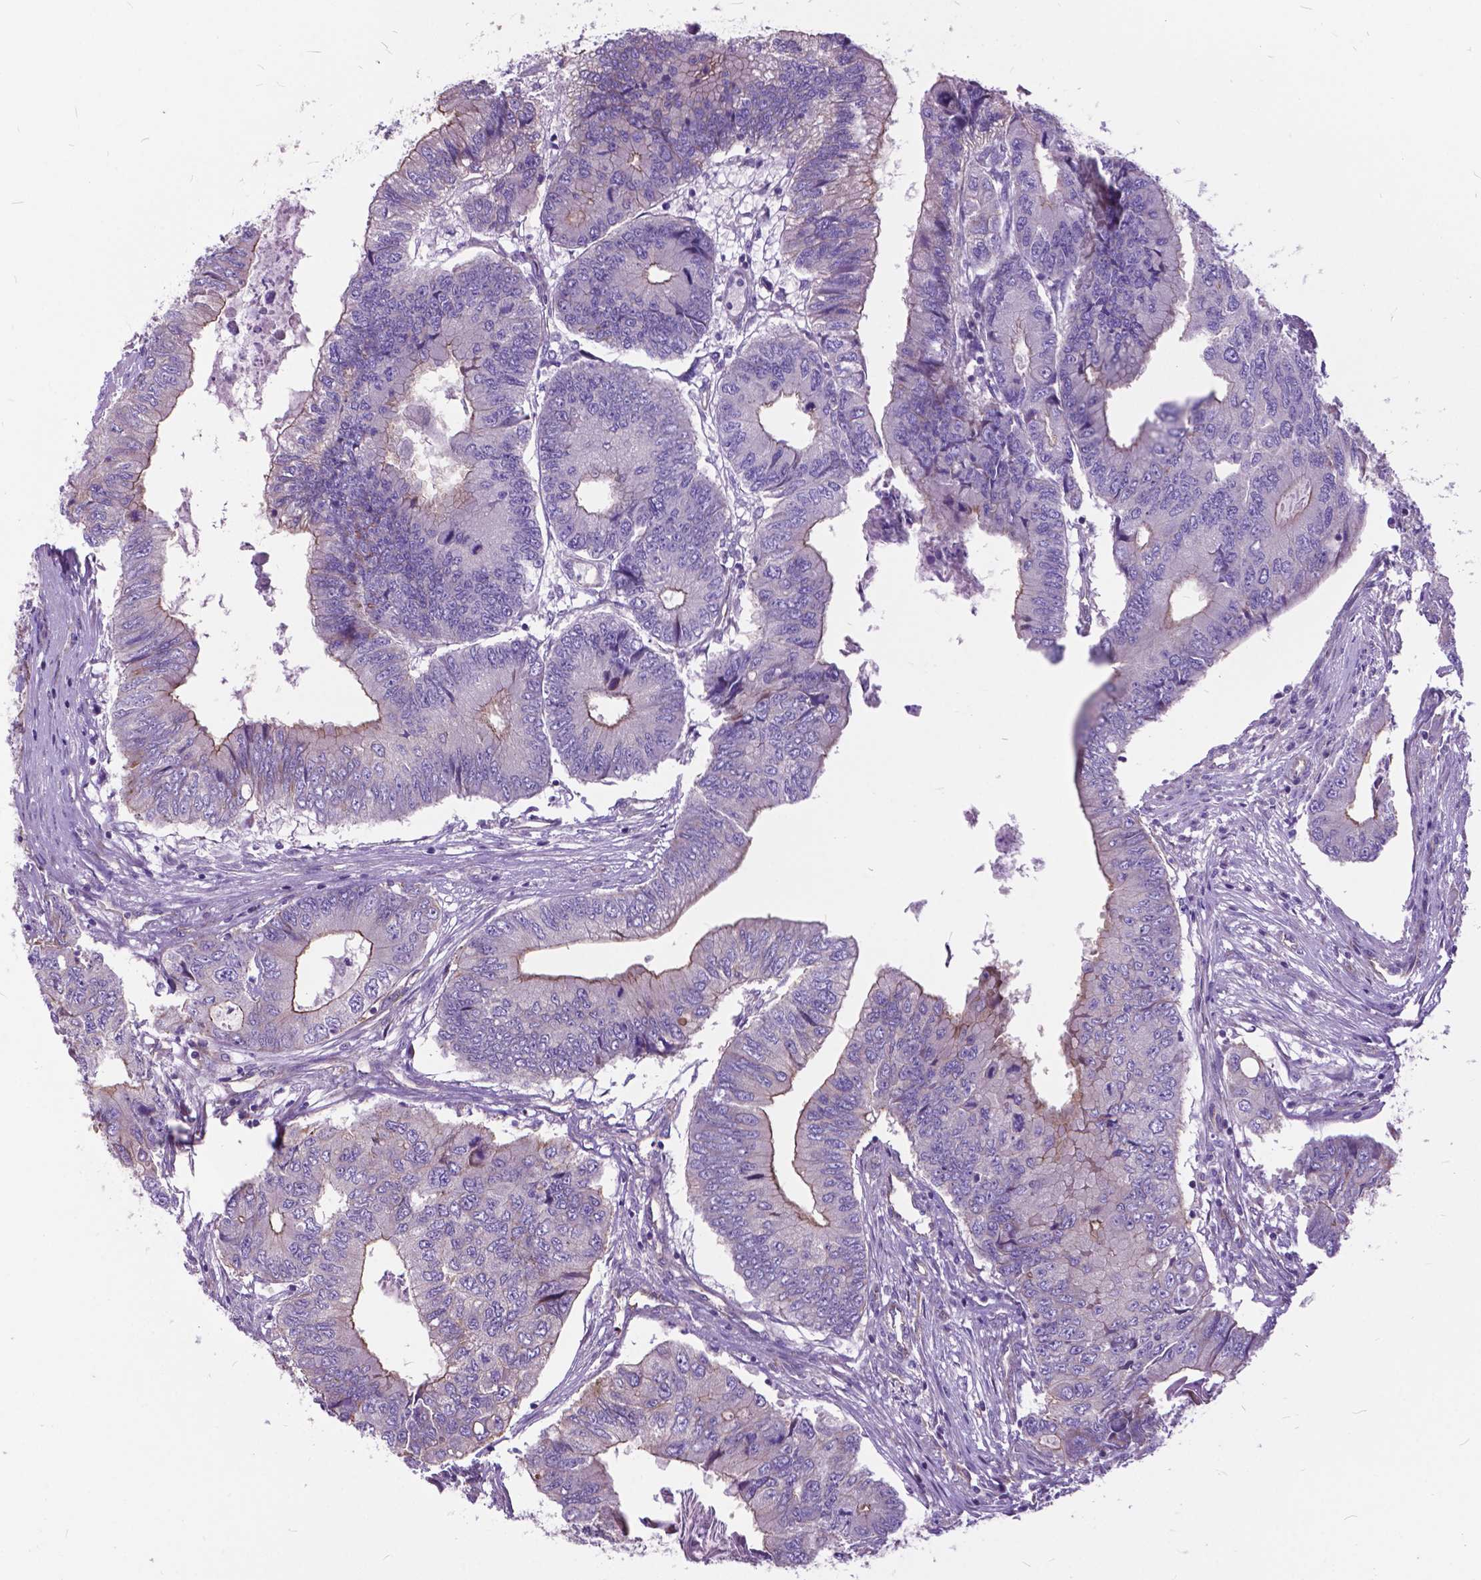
{"staining": {"intensity": "moderate", "quantity": "<25%", "location": "cytoplasmic/membranous"}, "tissue": "colorectal cancer", "cell_type": "Tumor cells", "image_type": "cancer", "snomed": [{"axis": "morphology", "description": "Adenocarcinoma, NOS"}, {"axis": "topography", "description": "Colon"}], "caption": "Immunohistochemistry image of colorectal cancer stained for a protein (brown), which displays low levels of moderate cytoplasmic/membranous expression in about <25% of tumor cells.", "gene": "FLT4", "patient": {"sex": "male", "age": 53}}